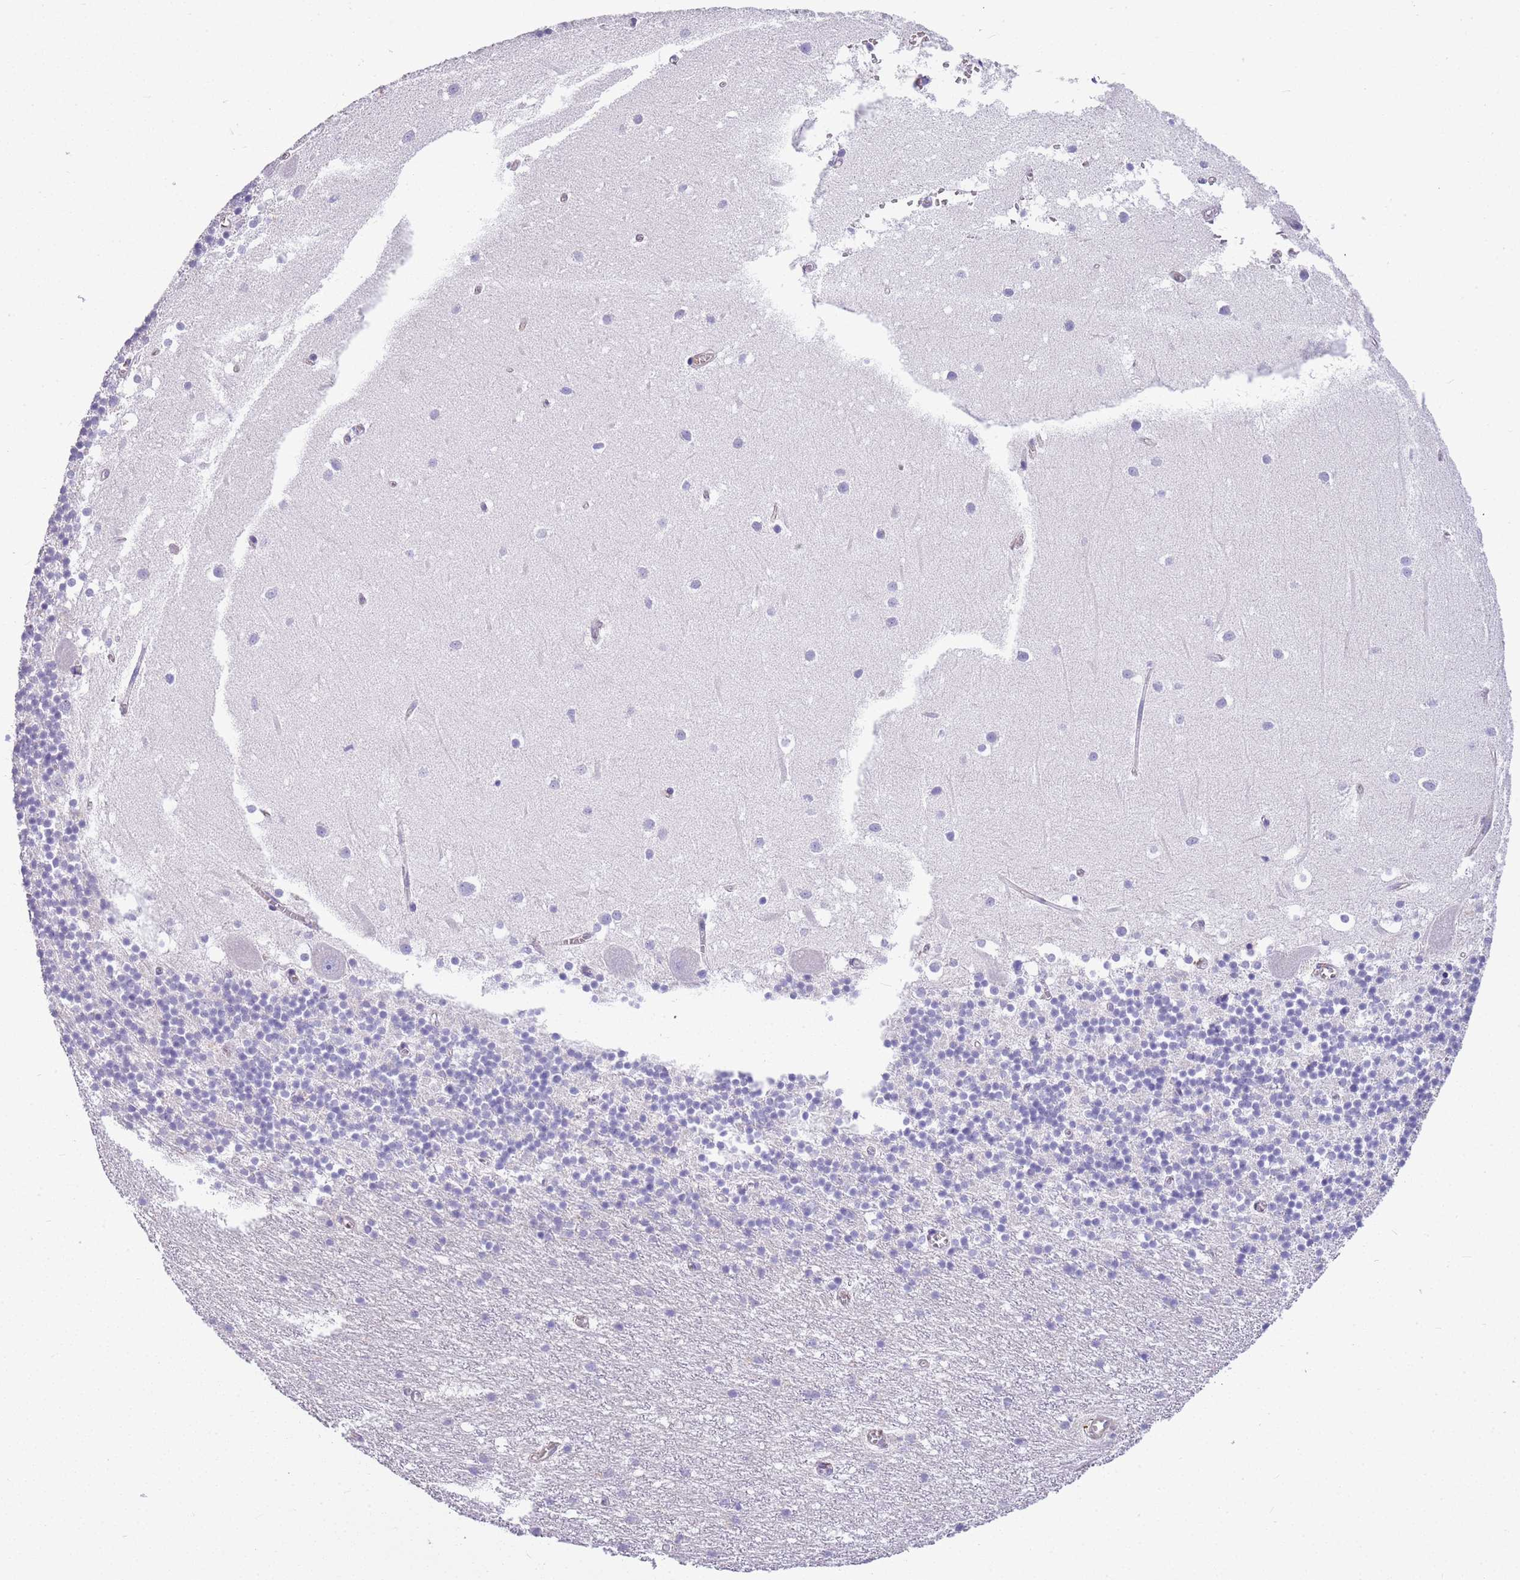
{"staining": {"intensity": "negative", "quantity": "none", "location": "none"}, "tissue": "cerebellum", "cell_type": "Cells in granular layer", "image_type": "normal", "snomed": [{"axis": "morphology", "description": "Normal tissue, NOS"}, {"axis": "topography", "description": "Cerebellum"}], "caption": "Histopathology image shows no significant protein expression in cells in granular layer of benign cerebellum. The staining was performed using DAB (3,3'-diaminobenzidine) to visualize the protein expression in brown, while the nuclei were stained in blue with hematoxylin (Magnification: 20x).", "gene": "CTRC", "patient": {"sex": "male", "age": 54}}